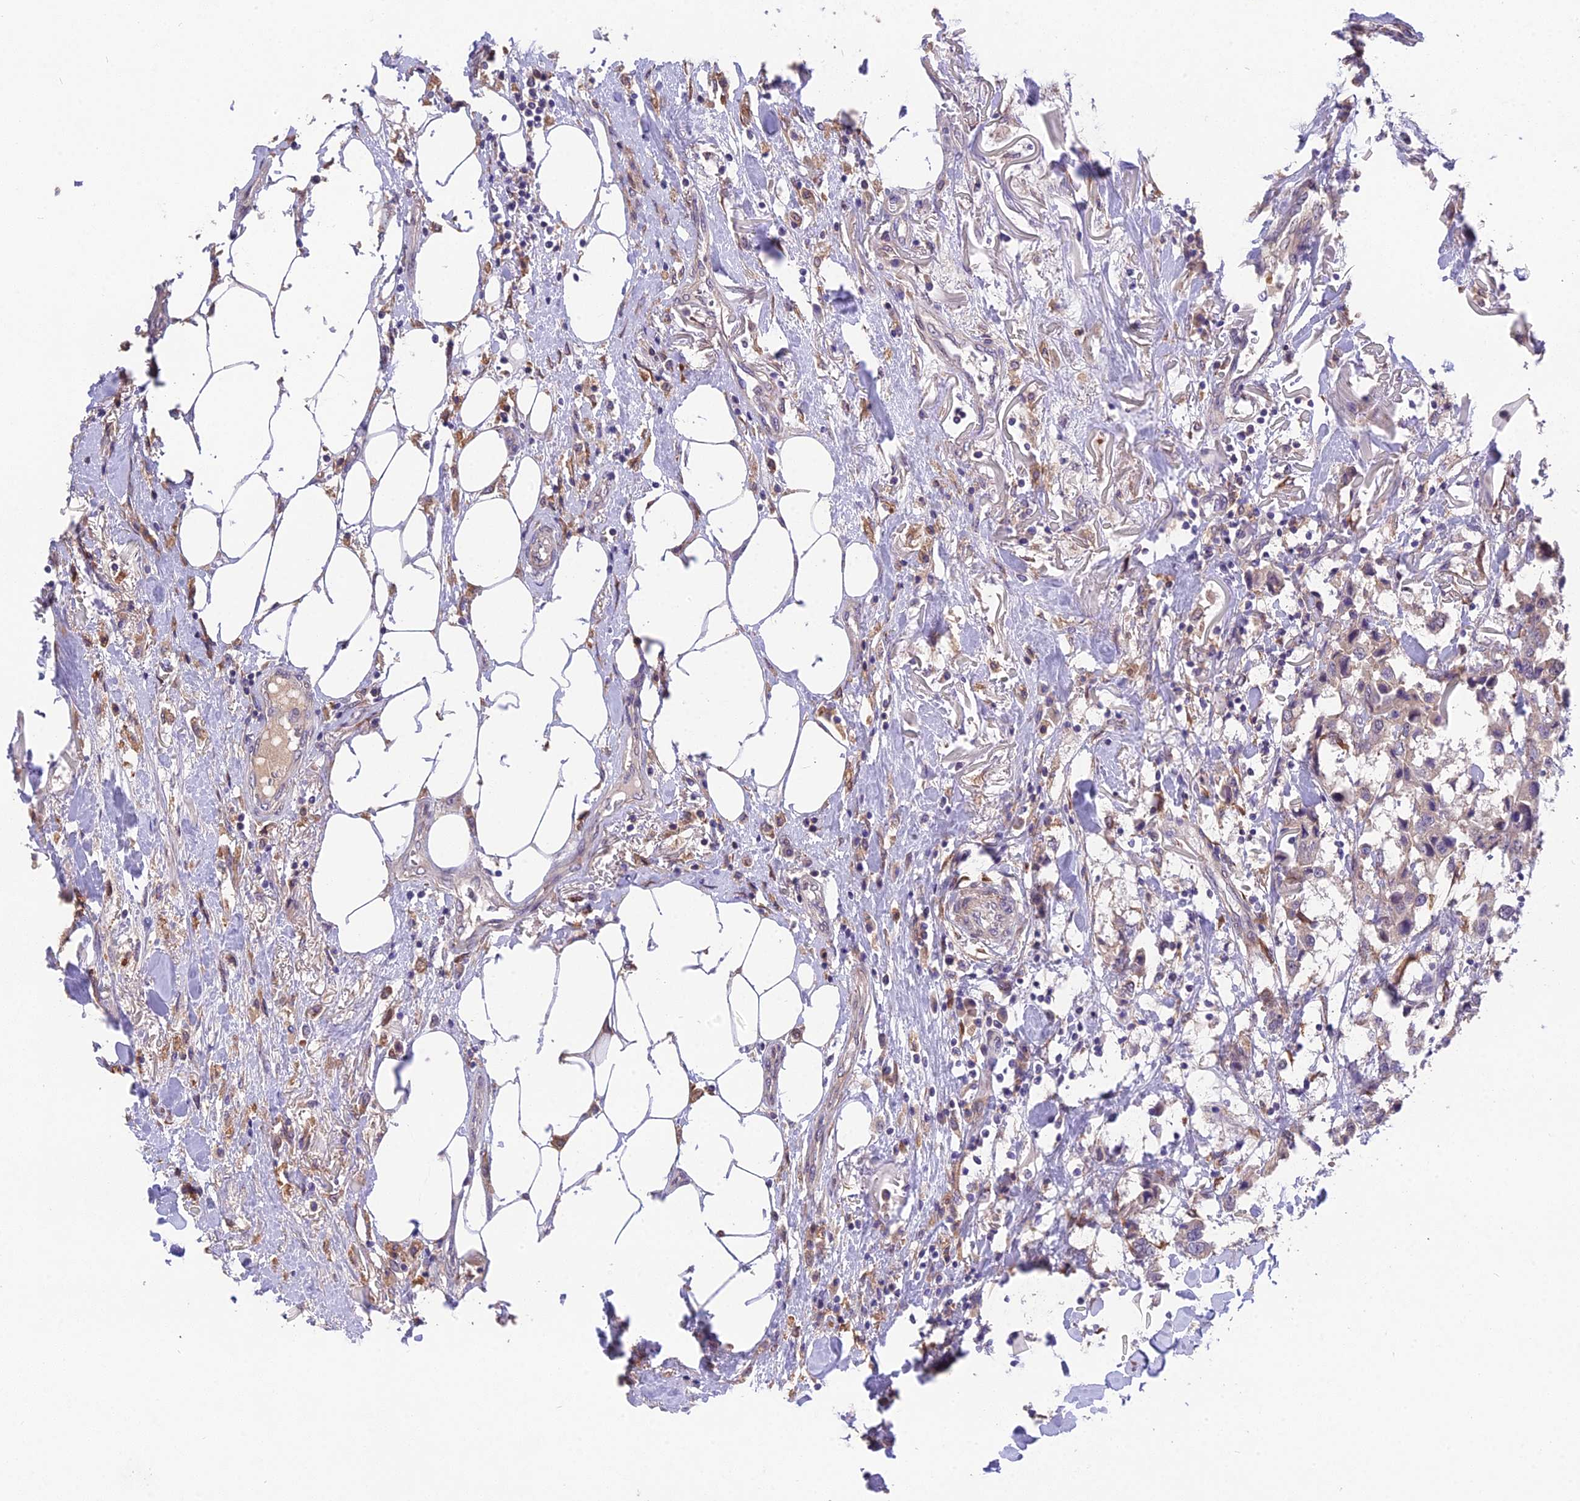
{"staining": {"intensity": "negative", "quantity": "none", "location": "none"}, "tissue": "breast cancer", "cell_type": "Tumor cells", "image_type": "cancer", "snomed": [{"axis": "morphology", "description": "Duct carcinoma"}, {"axis": "topography", "description": "Breast"}], "caption": "Breast cancer was stained to show a protein in brown. There is no significant expression in tumor cells.", "gene": "PUS10", "patient": {"sex": "female", "age": 80}}